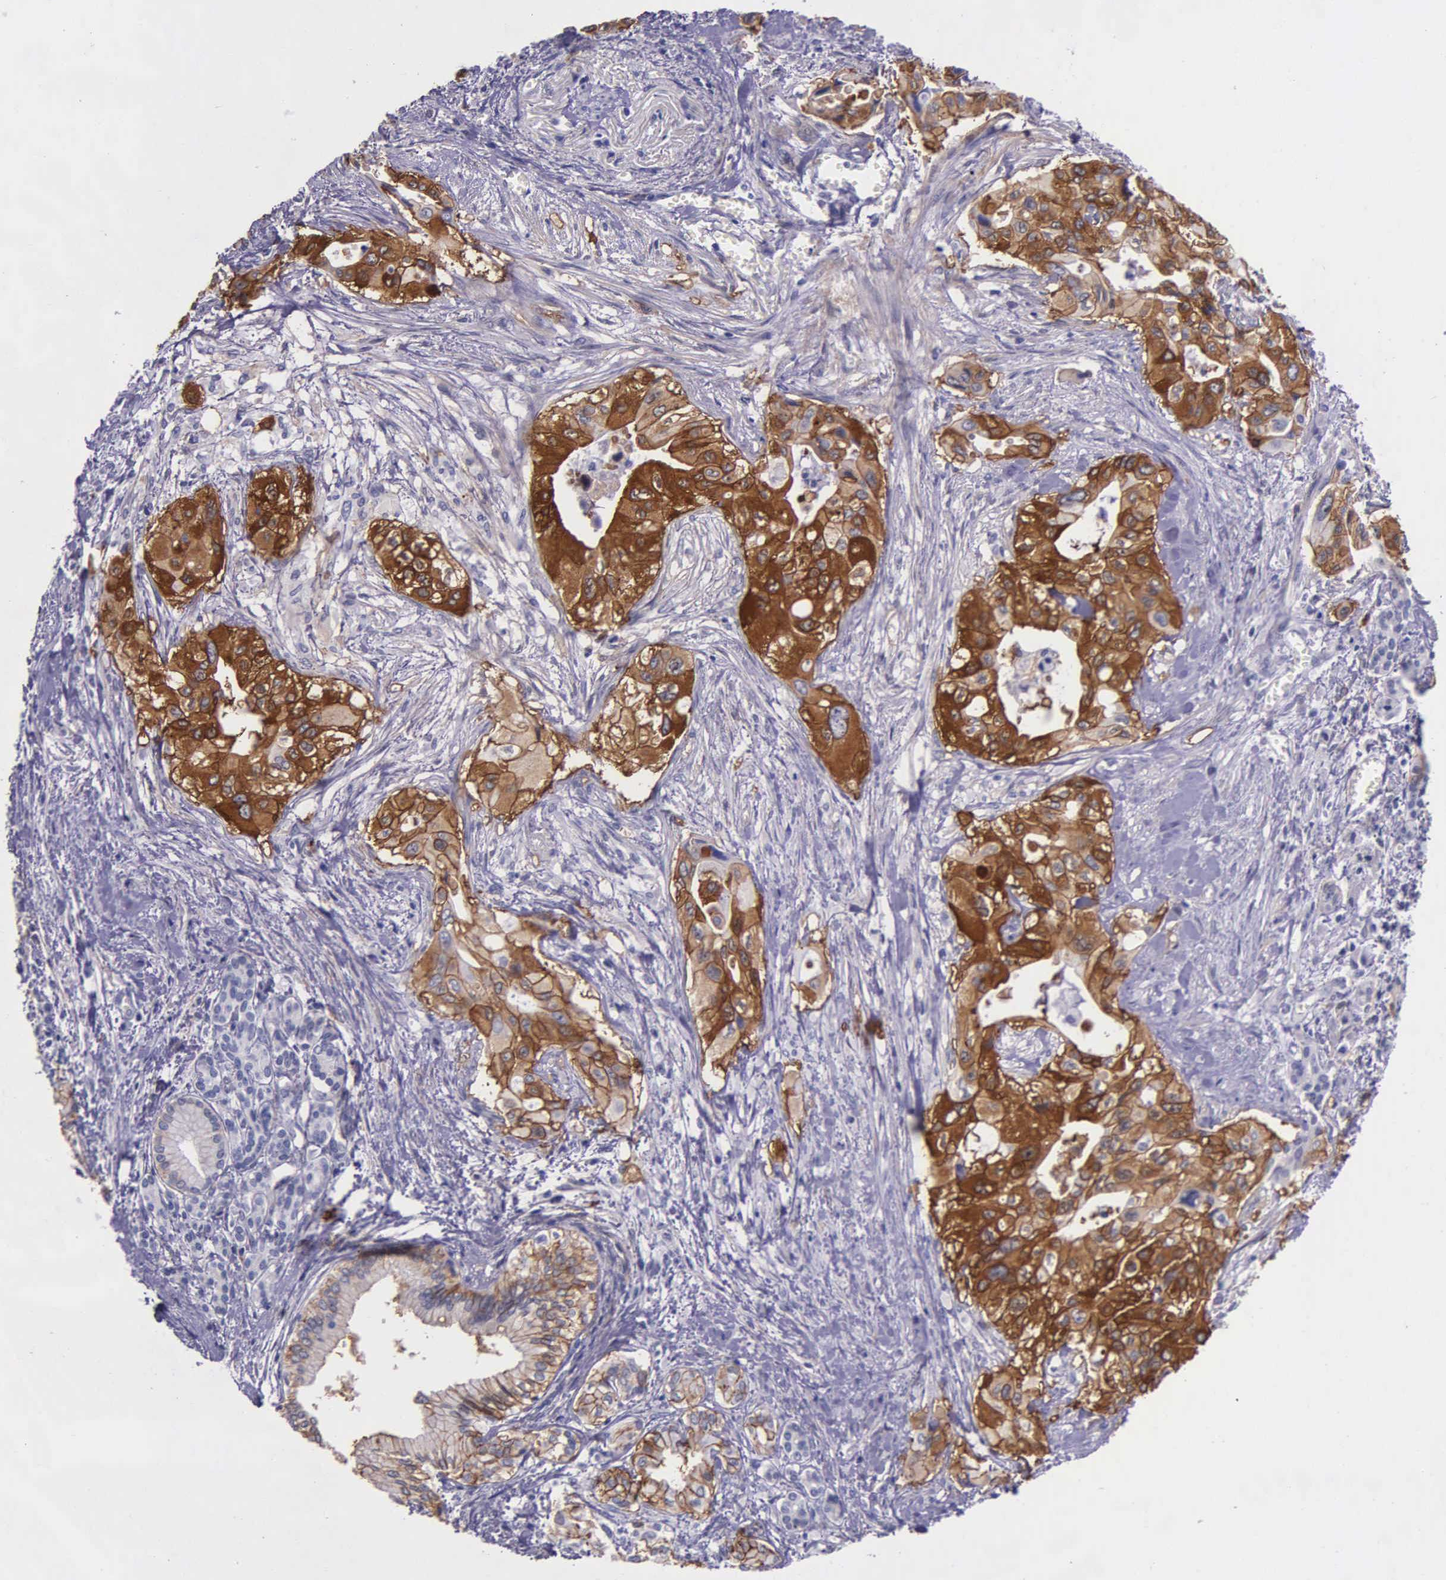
{"staining": {"intensity": "strong", "quantity": ">75%", "location": "cytoplasmic/membranous"}, "tissue": "pancreatic cancer", "cell_type": "Tumor cells", "image_type": "cancer", "snomed": [{"axis": "morphology", "description": "Adenocarcinoma, NOS"}, {"axis": "topography", "description": "Pancreas"}], "caption": "Human pancreatic adenocarcinoma stained with a protein marker displays strong staining in tumor cells.", "gene": "AHNAK2", "patient": {"sex": "male", "age": 77}}